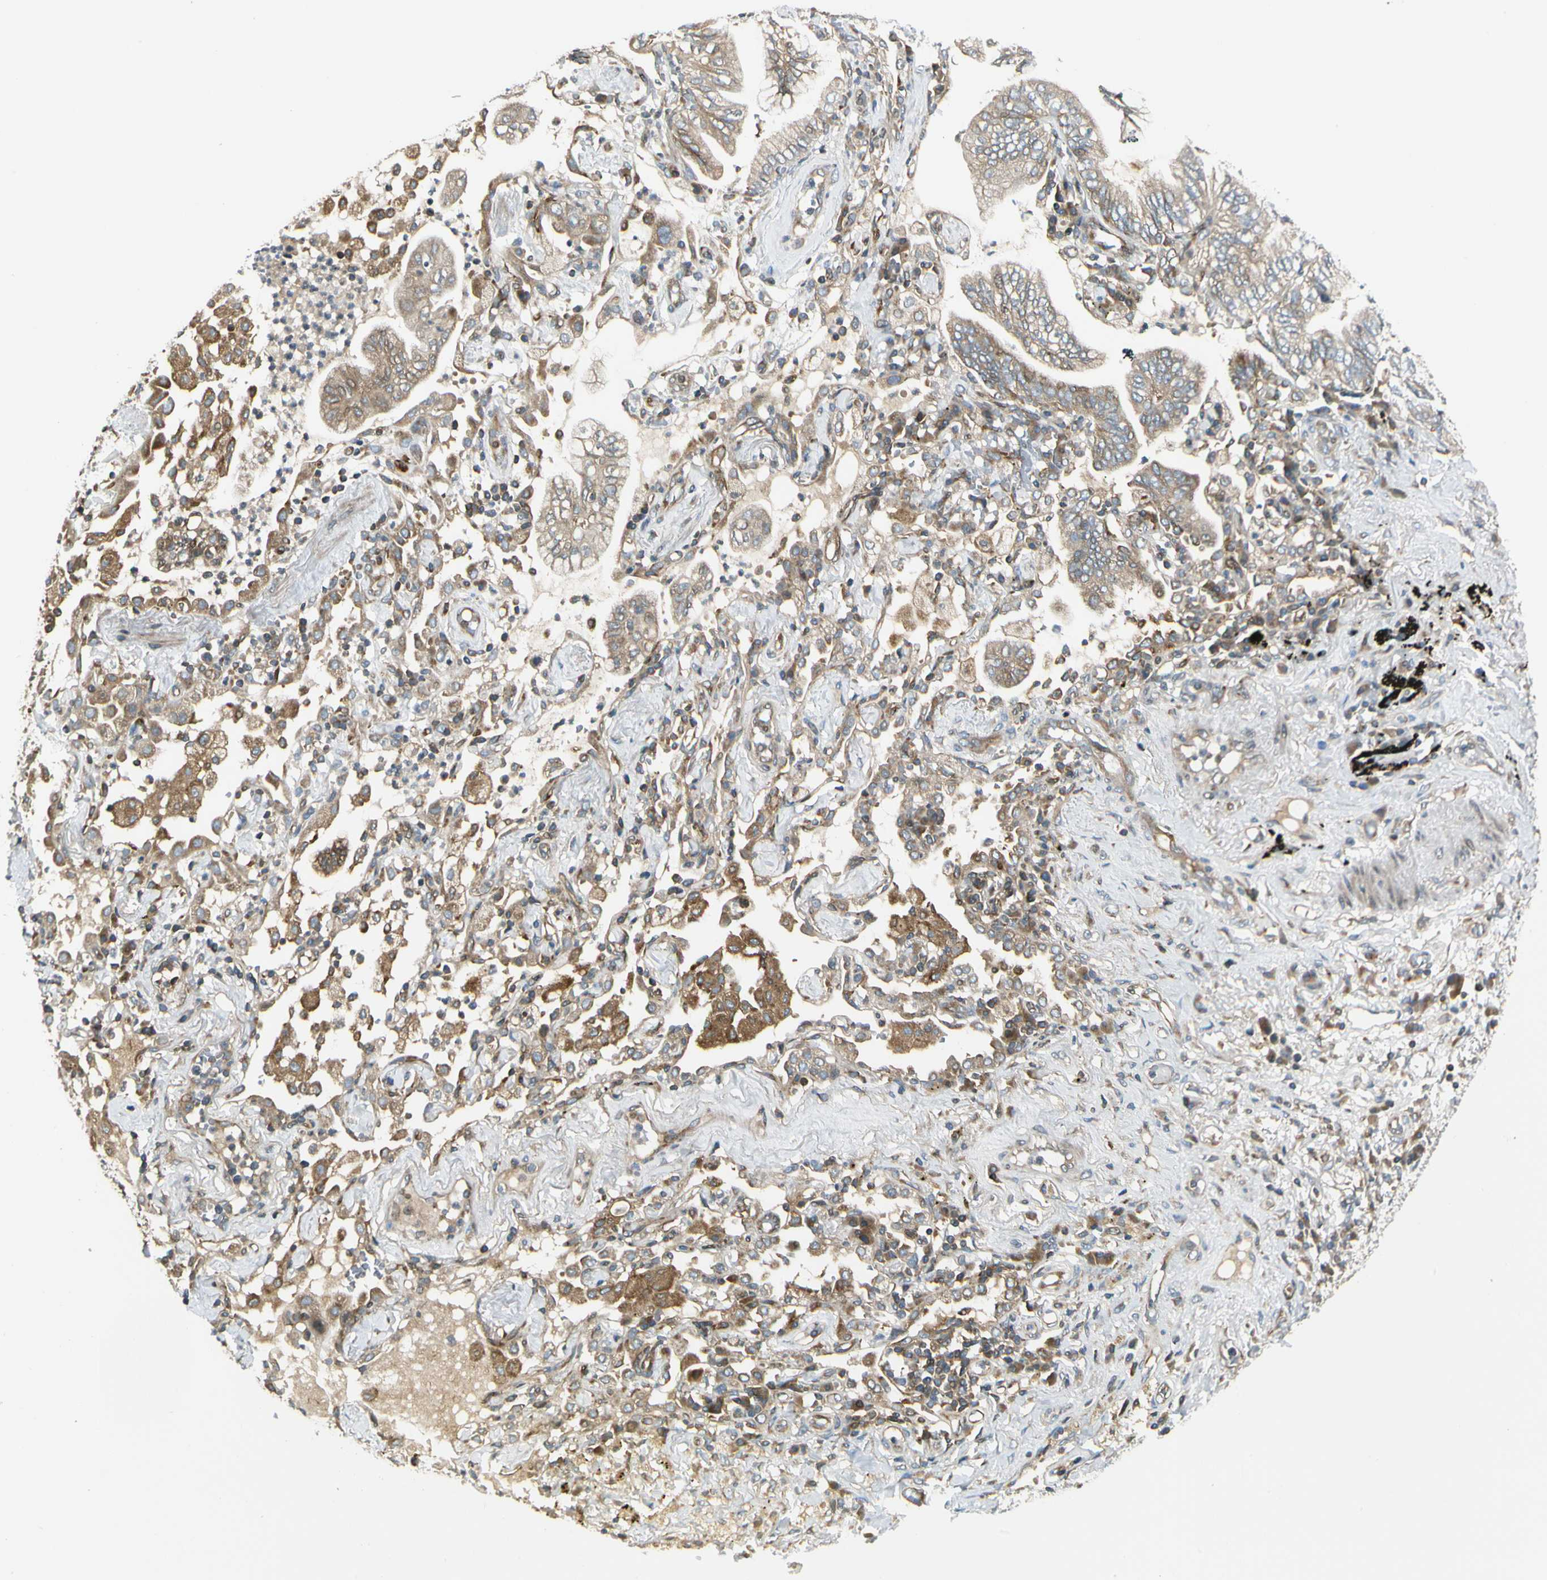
{"staining": {"intensity": "weak", "quantity": "25%-75%", "location": "cytoplasmic/membranous"}, "tissue": "lung cancer", "cell_type": "Tumor cells", "image_type": "cancer", "snomed": [{"axis": "morphology", "description": "Normal tissue, NOS"}, {"axis": "morphology", "description": "Adenocarcinoma, NOS"}, {"axis": "topography", "description": "Bronchus"}, {"axis": "topography", "description": "Lung"}], "caption": "Immunohistochemical staining of human lung adenocarcinoma shows low levels of weak cytoplasmic/membranous staining in about 25%-75% of tumor cells.", "gene": "TRIO", "patient": {"sex": "female", "age": 70}}